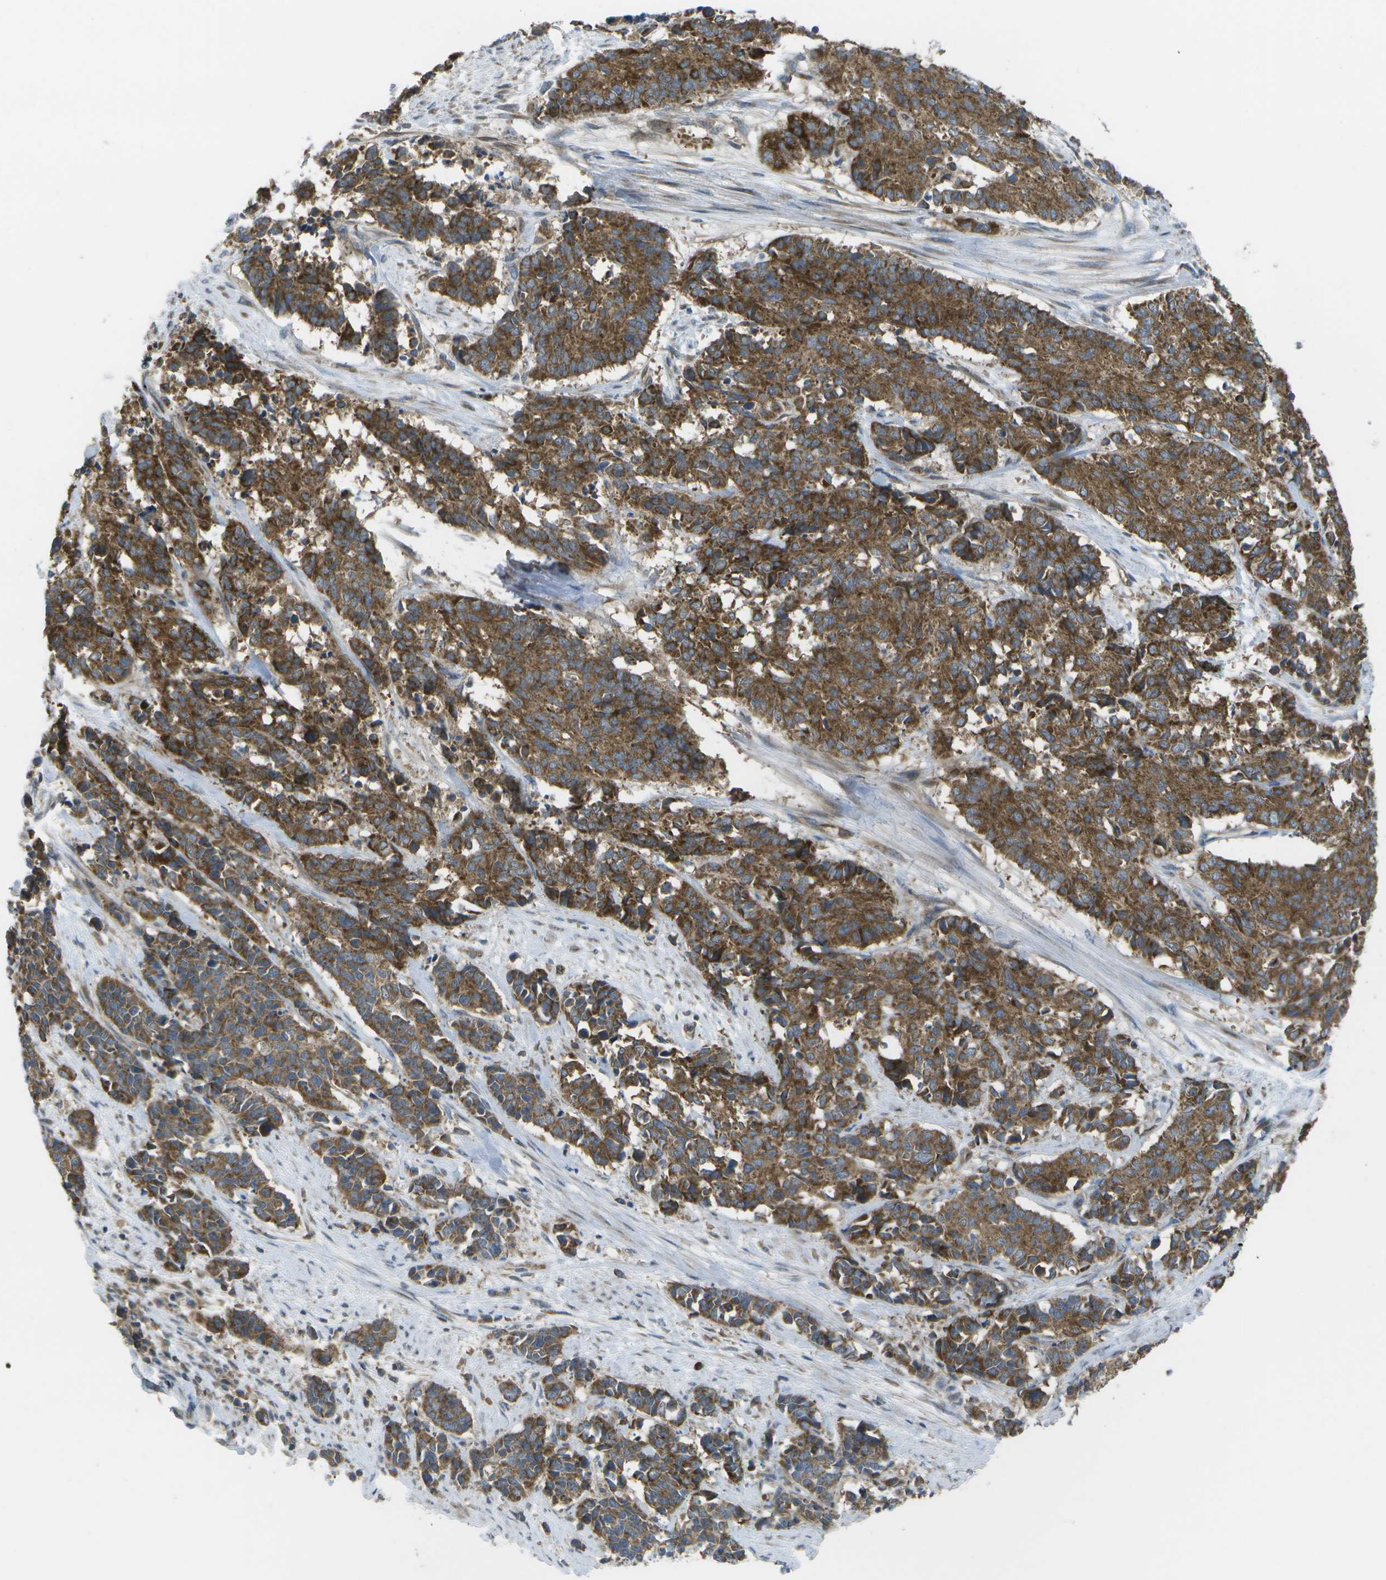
{"staining": {"intensity": "strong", "quantity": ">75%", "location": "cytoplasmic/membranous"}, "tissue": "cervical cancer", "cell_type": "Tumor cells", "image_type": "cancer", "snomed": [{"axis": "morphology", "description": "Squamous cell carcinoma, NOS"}, {"axis": "topography", "description": "Cervix"}], "caption": "Immunohistochemistry staining of cervical squamous cell carcinoma, which shows high levels of strong cytoplasmic/membranous staining in approximately >75% of tumor cells indicating strong cytoplasmic/membranous protein positivity. The staining was performed using DAB (3,3'-diaminobenzidine) (brown) for protein detection and nuclei were counterstained in hematoxylin (blue).", "gene": "DPM3", "patient": {"sex": "female", "age": 35}}